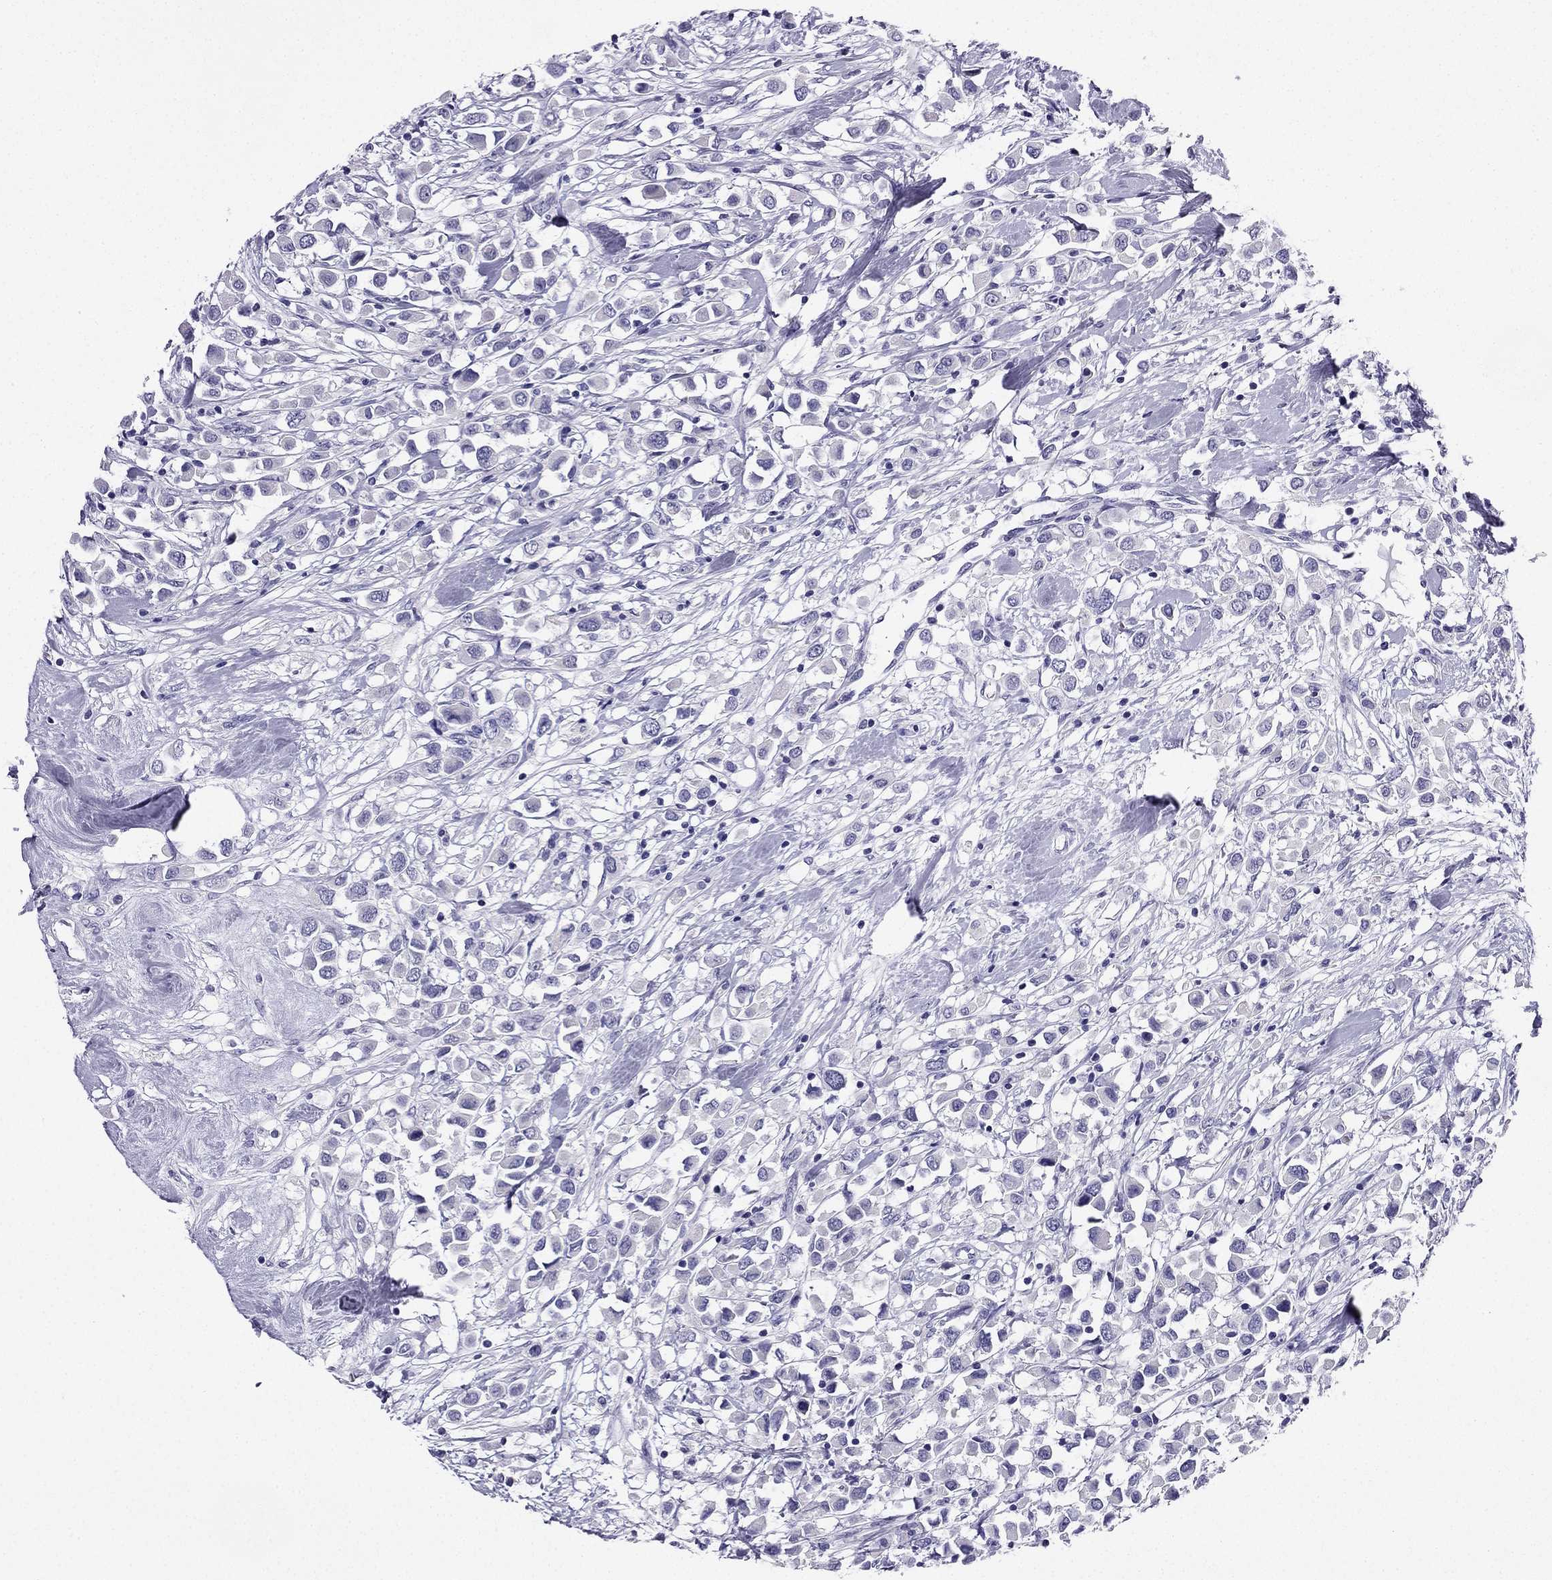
{"staining": {"intensity": "negative", "quantity": "none", "location": "none"}, "tissue": "breast cancer", "cell_type": "Tumor cells", "image_type": "cancer", "snomed": [{"axis": "morphology", "description": "Duct carcinoma"}, {"axis": "topography", "description": "Breast"}], "caption": "Protein analysis of breast cancer shows no significant expression in tumor cells.", "gene": "NPTX1", "patient": {"sex": "female", "age": 61}}